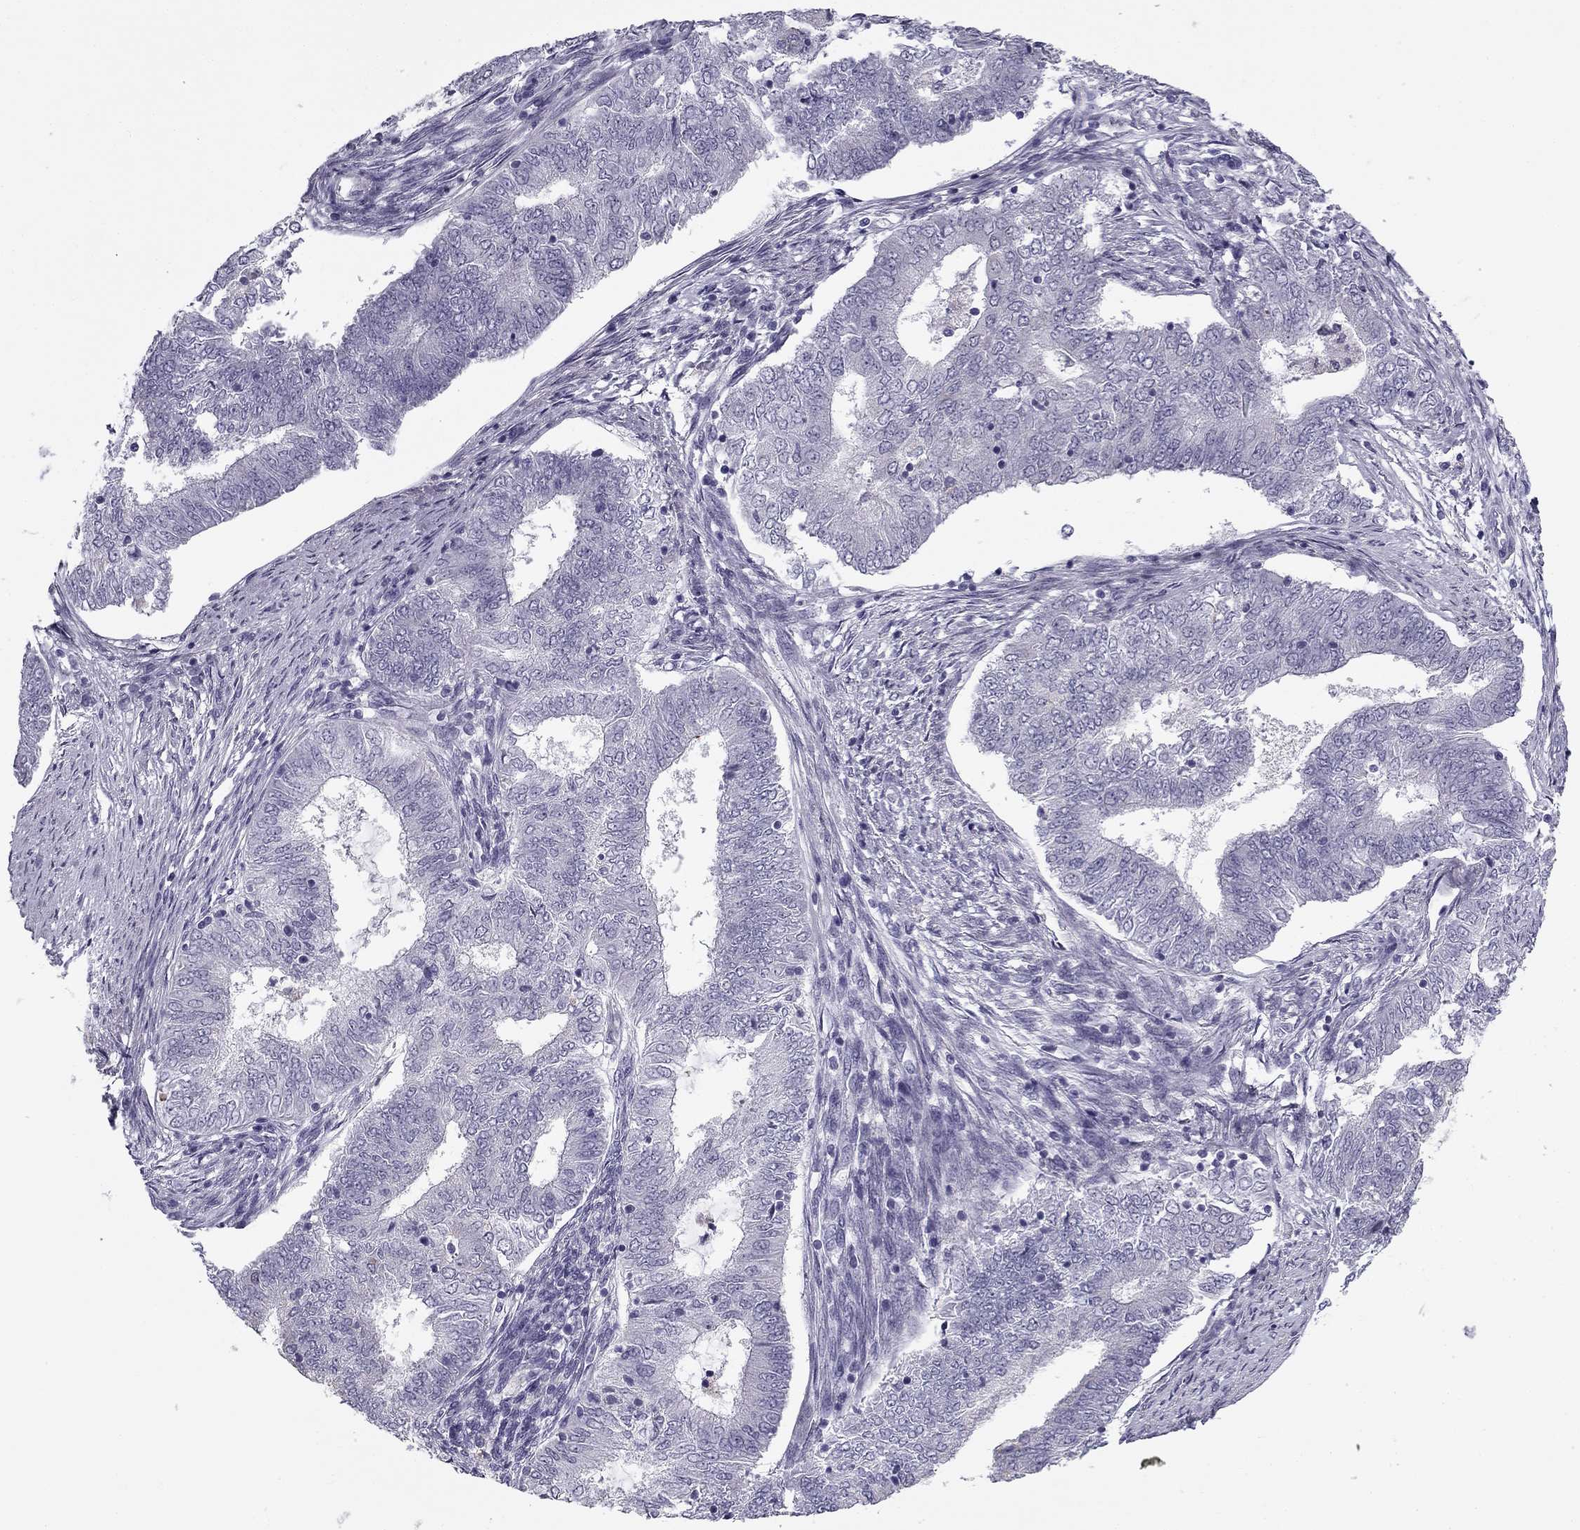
{"staining": {"intensity": "negative", "quantity": "none", "location": "none"}, "tissue": "endometrial cancer", "cell_type": "Tumor cells", "image_type": "cancer", "snomed": [{"axis": "morphology", "description": "Adenocarcinoma, NOS"}, {"axis": "topography", "description": "Endometrium"}], "caption": "Tumor cells are negative for protein expression in human endometrial cancer (adenocarcinoma).", "gene": "MC5R", "patient": {"sex": "female", "age": 62}}